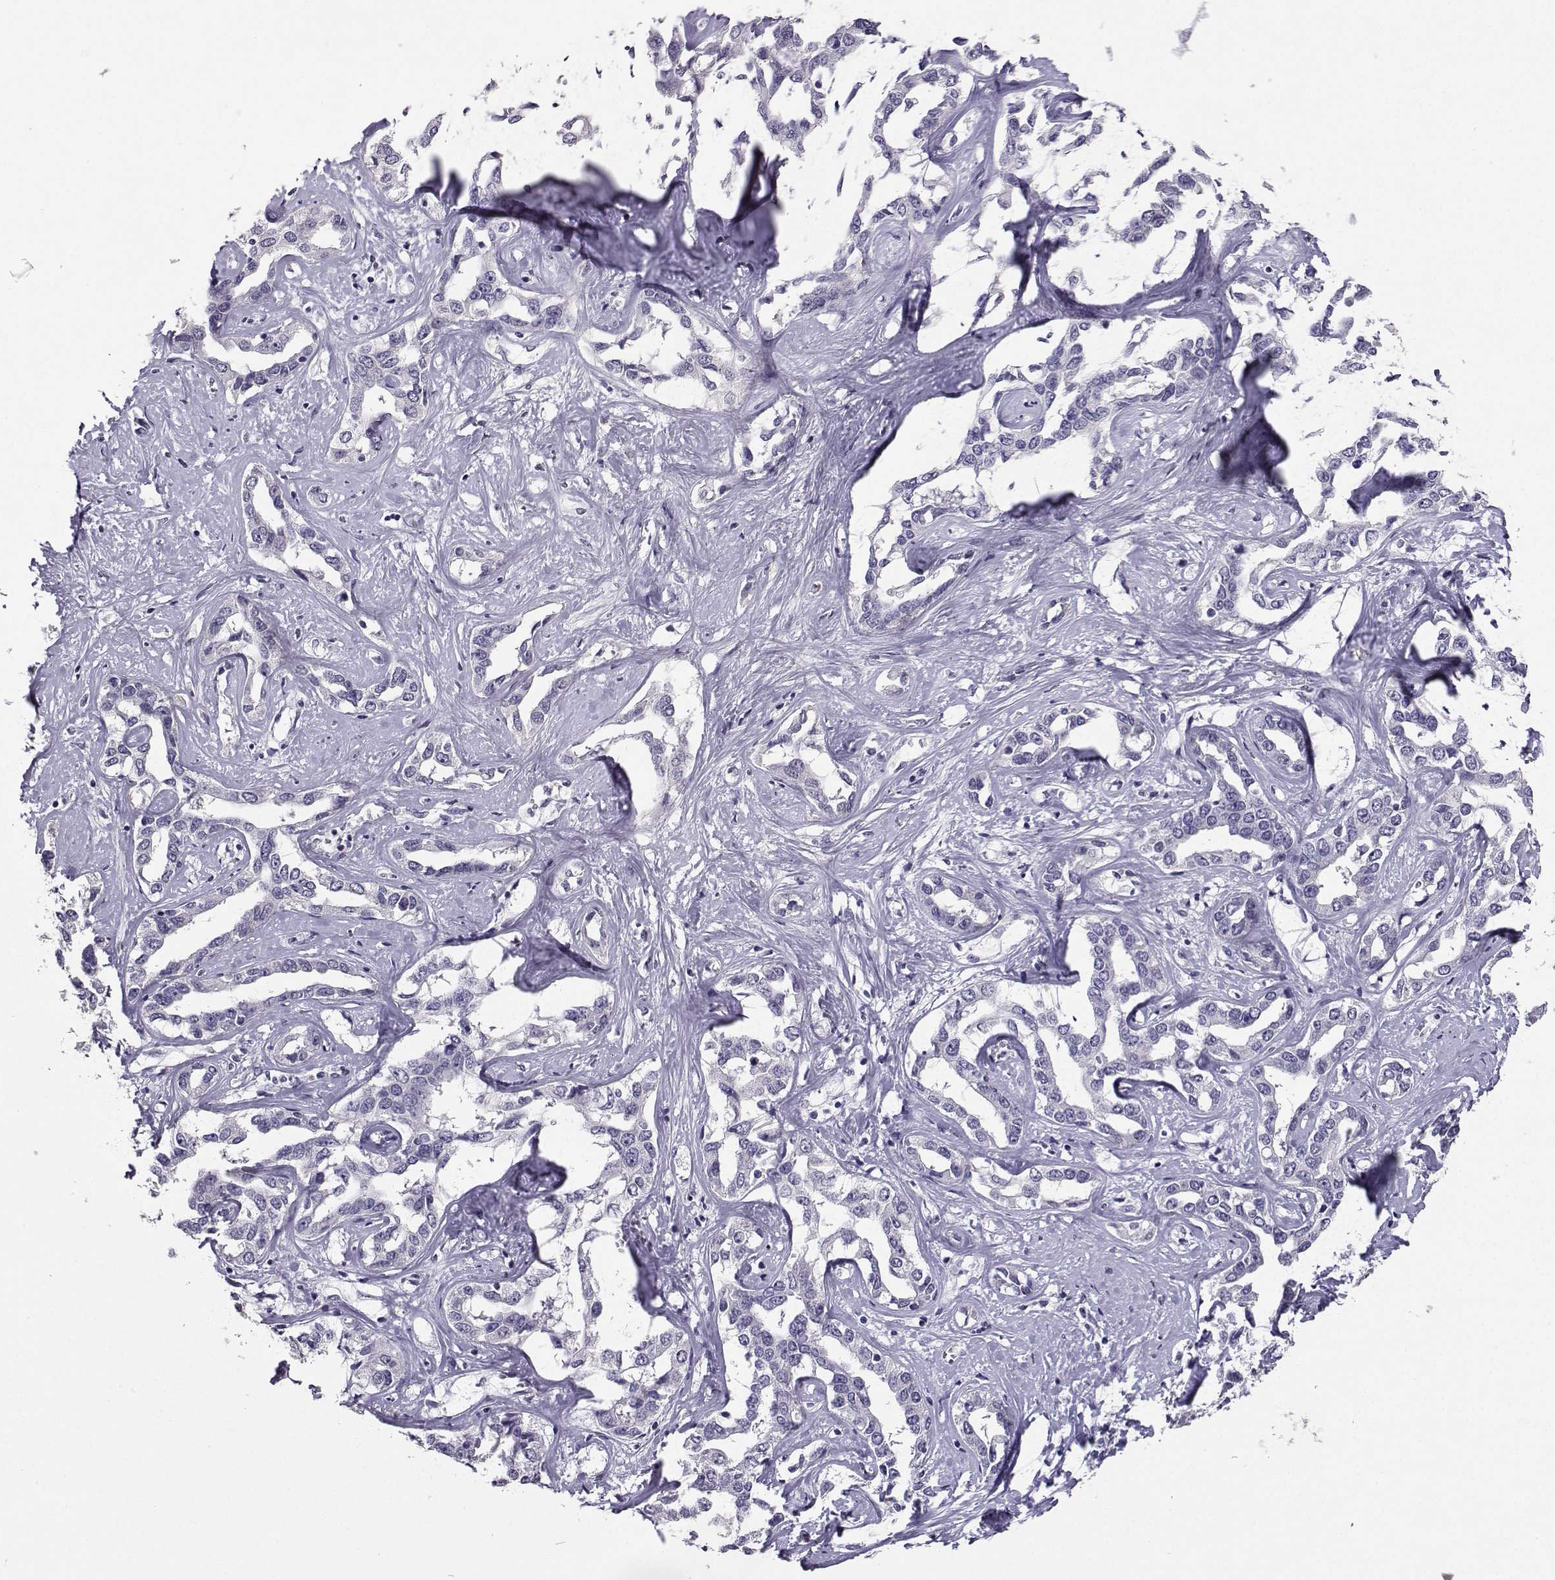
{"staining": {"intensity": "negative", "quantity": "none", "location": "none"}, "tissue": "liver cancer", "cell_type": "Tumor cells", "image_type": "cancer", "snomed": [{"axis": "morphology", "description": "Cholangiocarcinoma"}, {"axis": "topography", "description": "Liver"}], "caption": "A micrograph of liver cancer stained for a protein reveals no brown staining in tumor cells. (Immunohistochemistry, brightfield microscopy, high magnification).", "gene": "SPAG11B", "patient": {"sex": "male", "age": 59}}